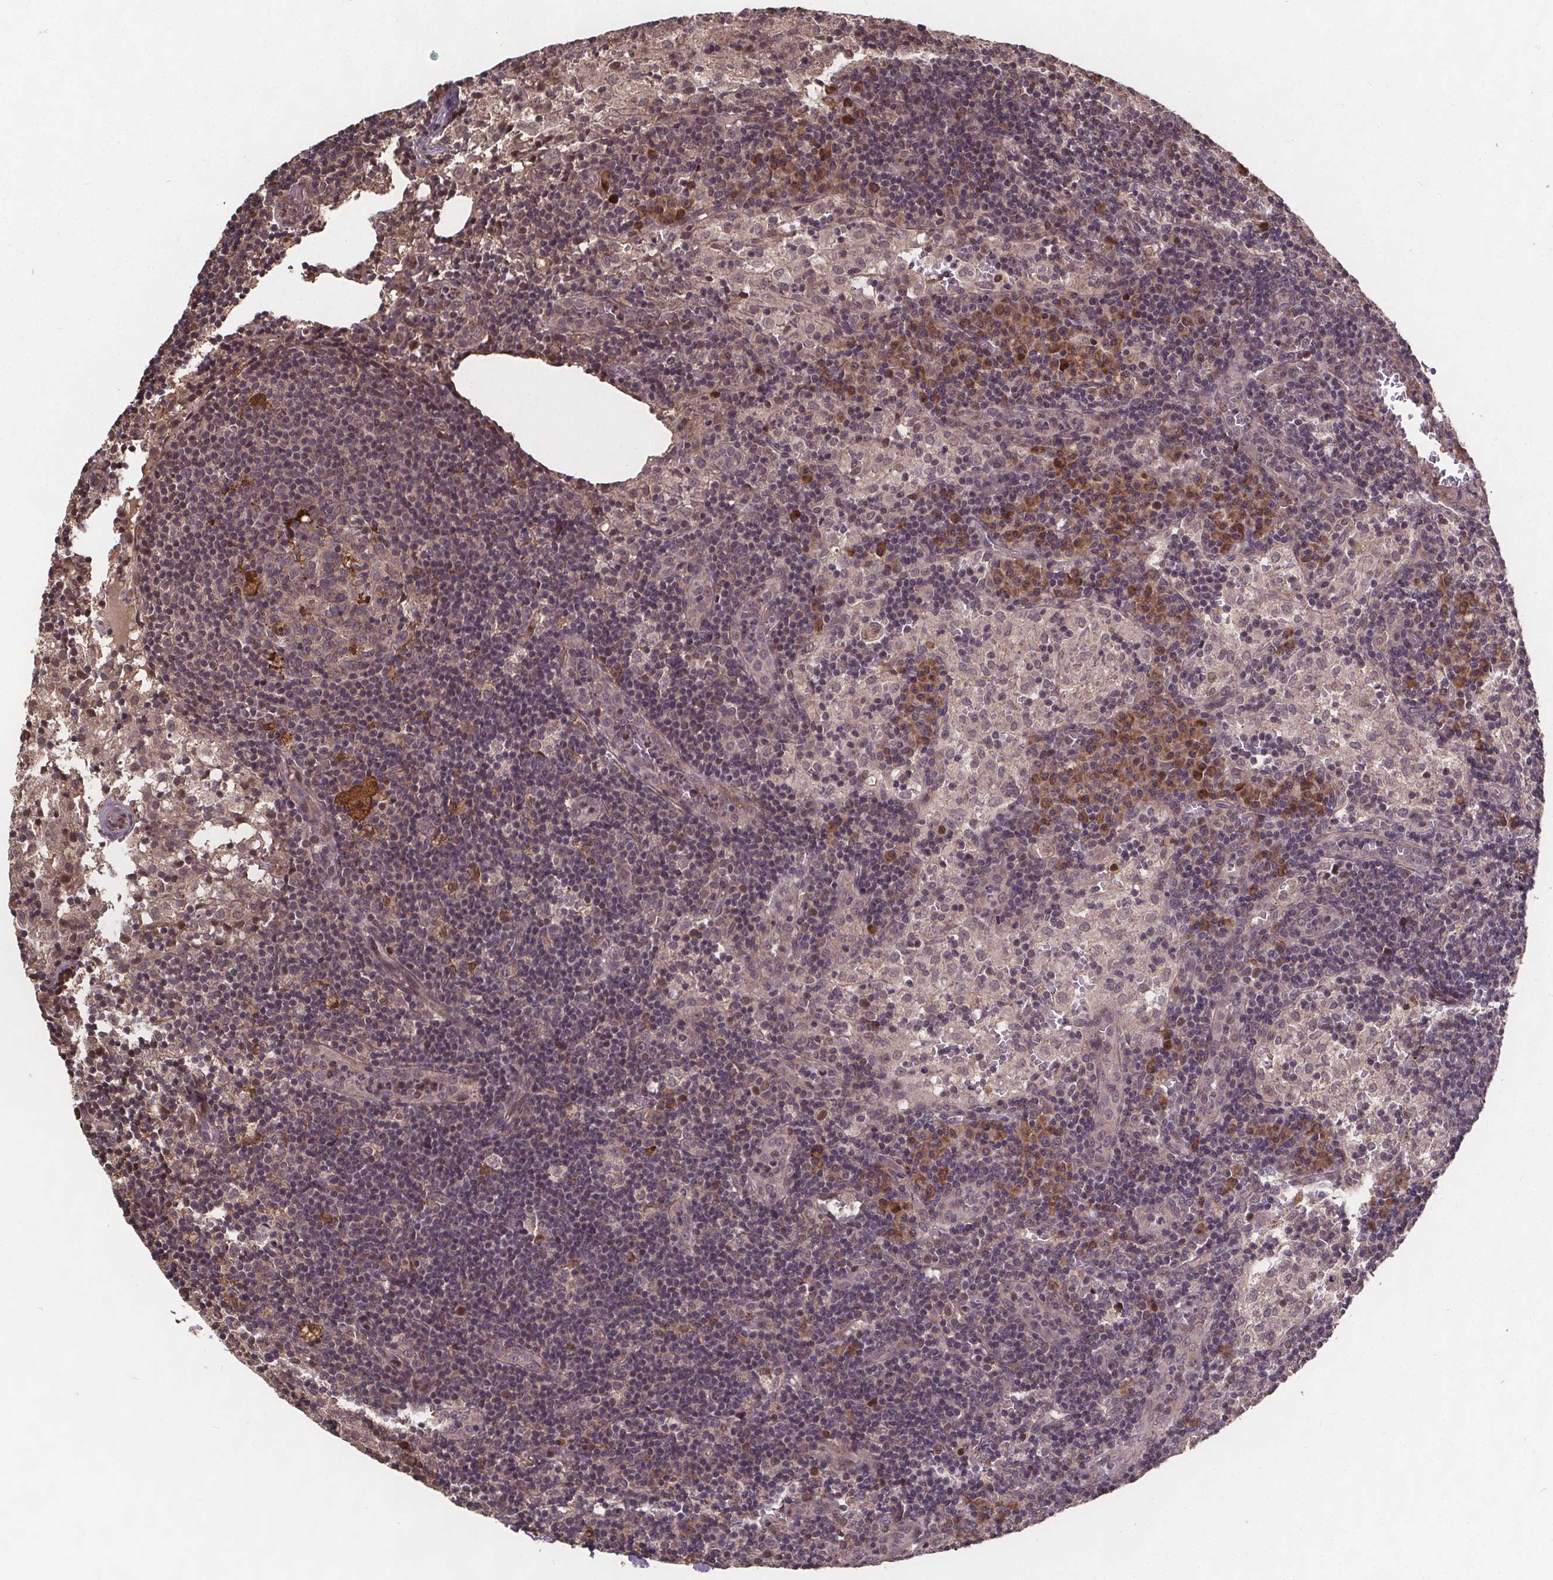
{"staining": {"intensity": "negative", "quantity": "none", "location": "none"}, "tissue": "lymph node", "cell_type": "Germinal center cells", "image_type": "normal", "snomed": [{"axis": "morphology", "description": "Normal tissue, NOS"}, {"axis": "topography", "description": "Lymph node"}], "caption": "A high-resolution micrograph shows immunohistochemistry staining of unremarkable lymph node, which reveals no significant positivity in germinal center cells.", "gene": "USP9X", "patient": {"sex": "male", "age": 62}}